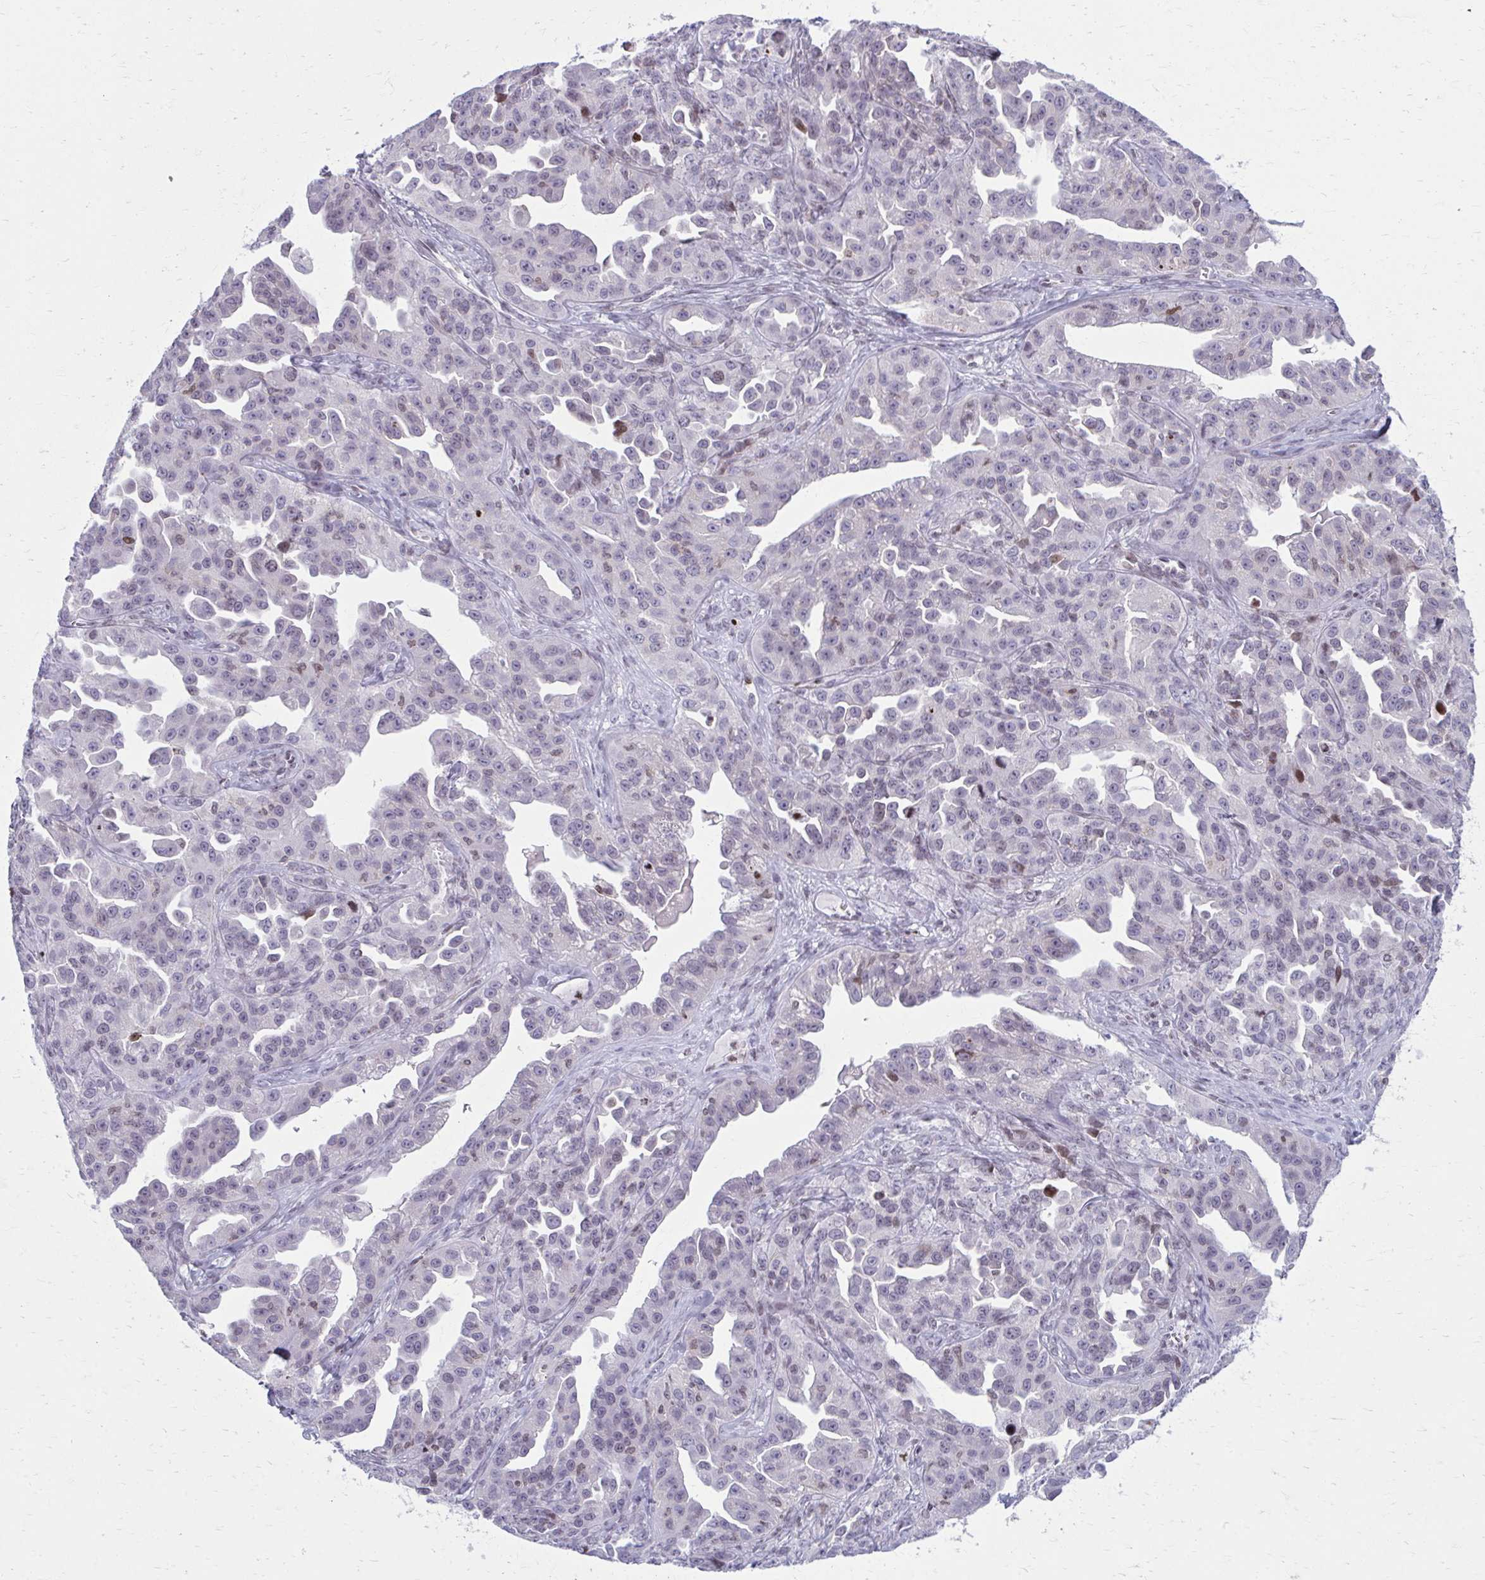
{"staining": {"intensity": "negative", "quantity": "none", "location": "none"}, "tissue": "ovarian cancer", "cell_type": "Tumor cells", "image_type": "cancer", "snomed": [{"axis": "morphology", "description": "Cystadenocarcinoma, serous, NOS"}, {"axis": "topography", "description": "Ovary"}], "caption": "A high-resolution micrograph shows IHC staining of serous cystadenocarcinoma (ovarian), which displays no significant positivity in tumor cells. (DAB immunohistochemistry, high magnification).", "gene": "AP5M1", "patient": {"sex": "female", "age": 75}}